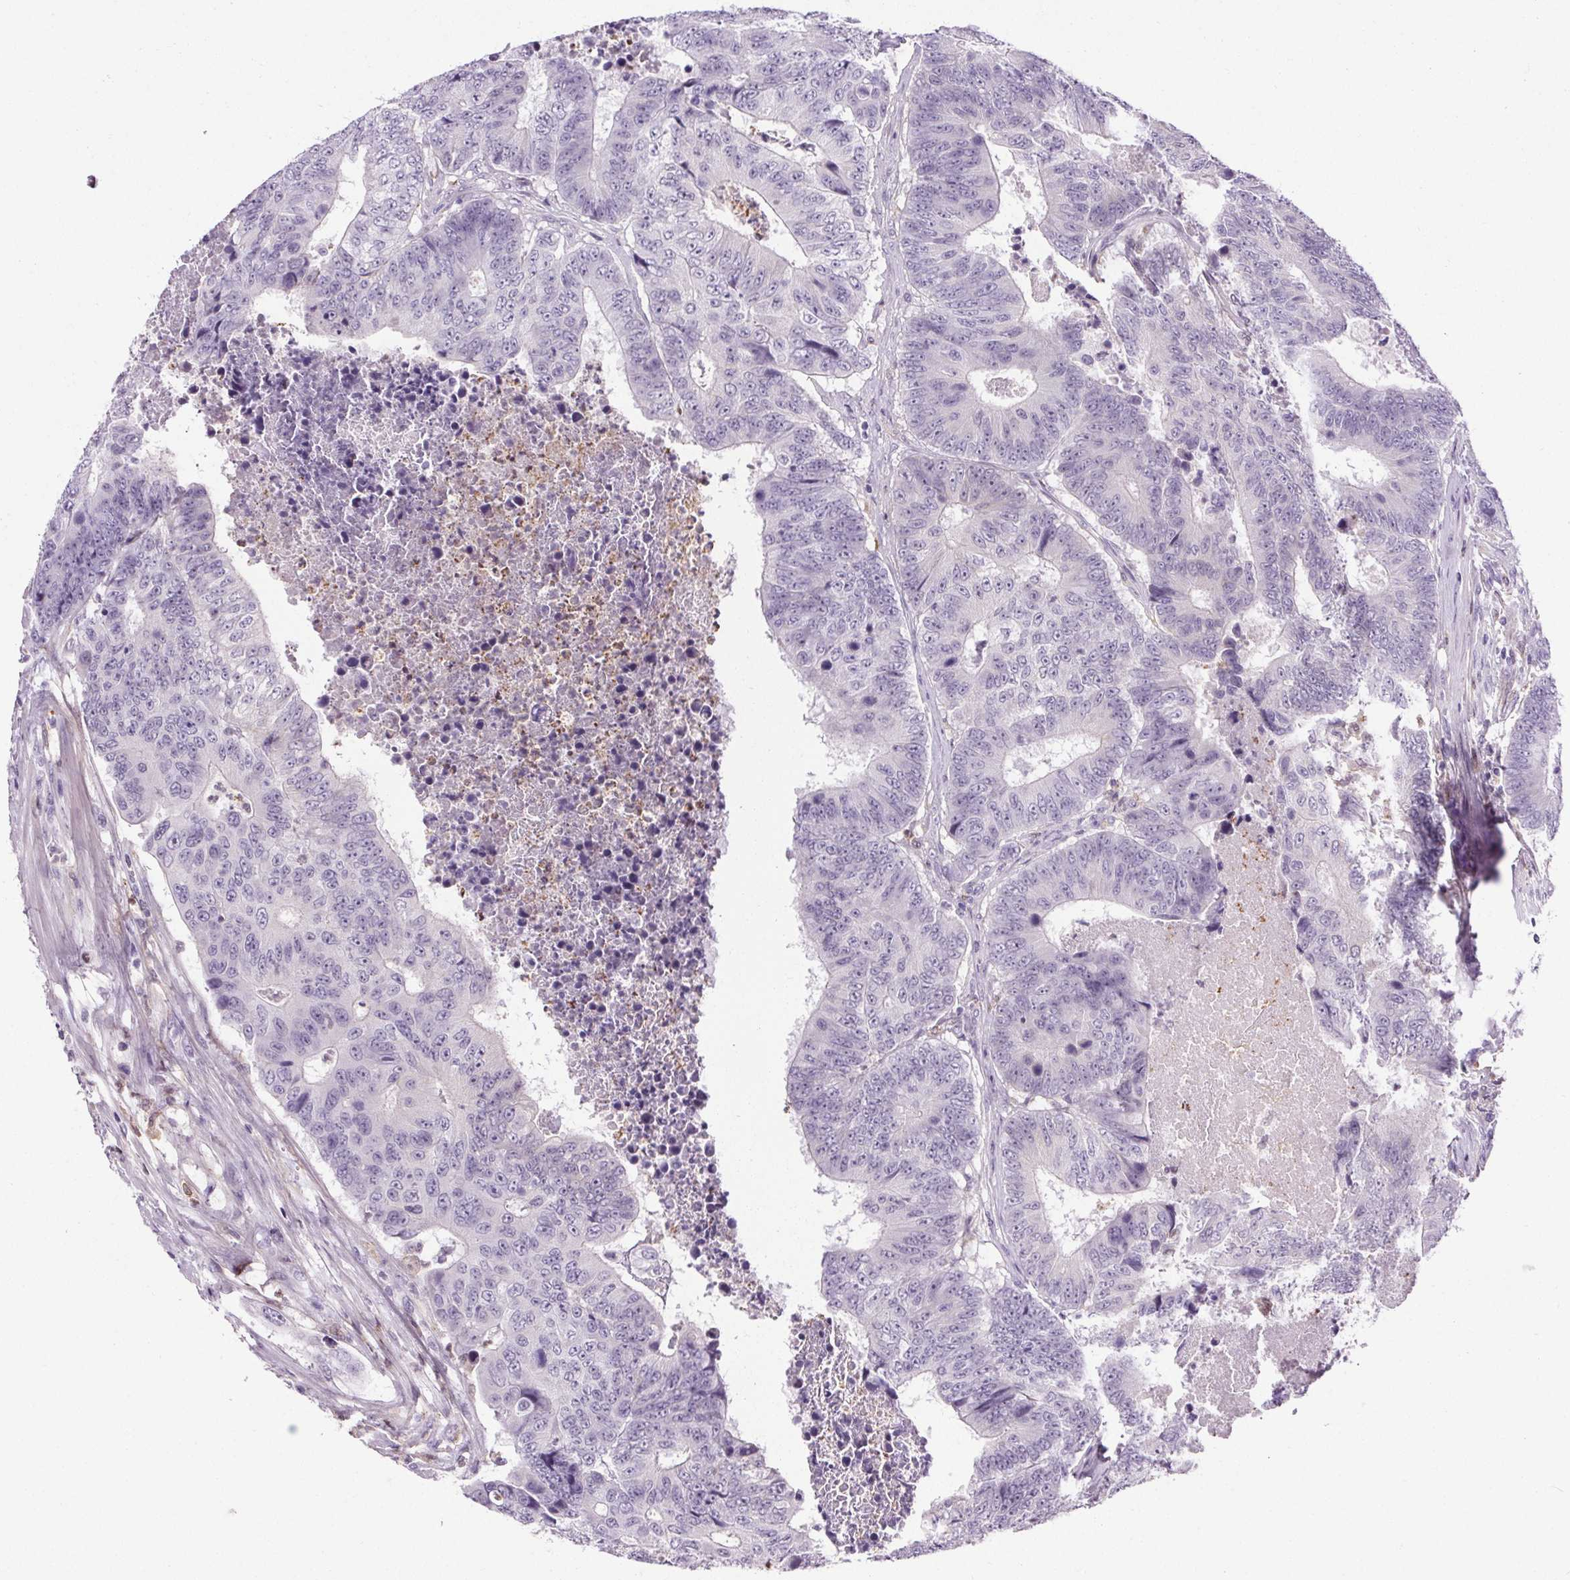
{"staining": {"intensity": "negative", "quantity": "none", "location": "none"}, "tissue": "colorectal cancer", "cell_type": "Tumor cells", "image_type": "cancer", "snomed": [{"axis": "morphology", "description": "Adenocarcinoma, NOS"}, {"axis": "topography", "description": "Colon"}], "caption": "A photomicrograph of human colorectal adenocarcinoma is negative for staining in tumor cells.", "gene": "TMEM240", "patient": {"sex": "female", "age": 48}}